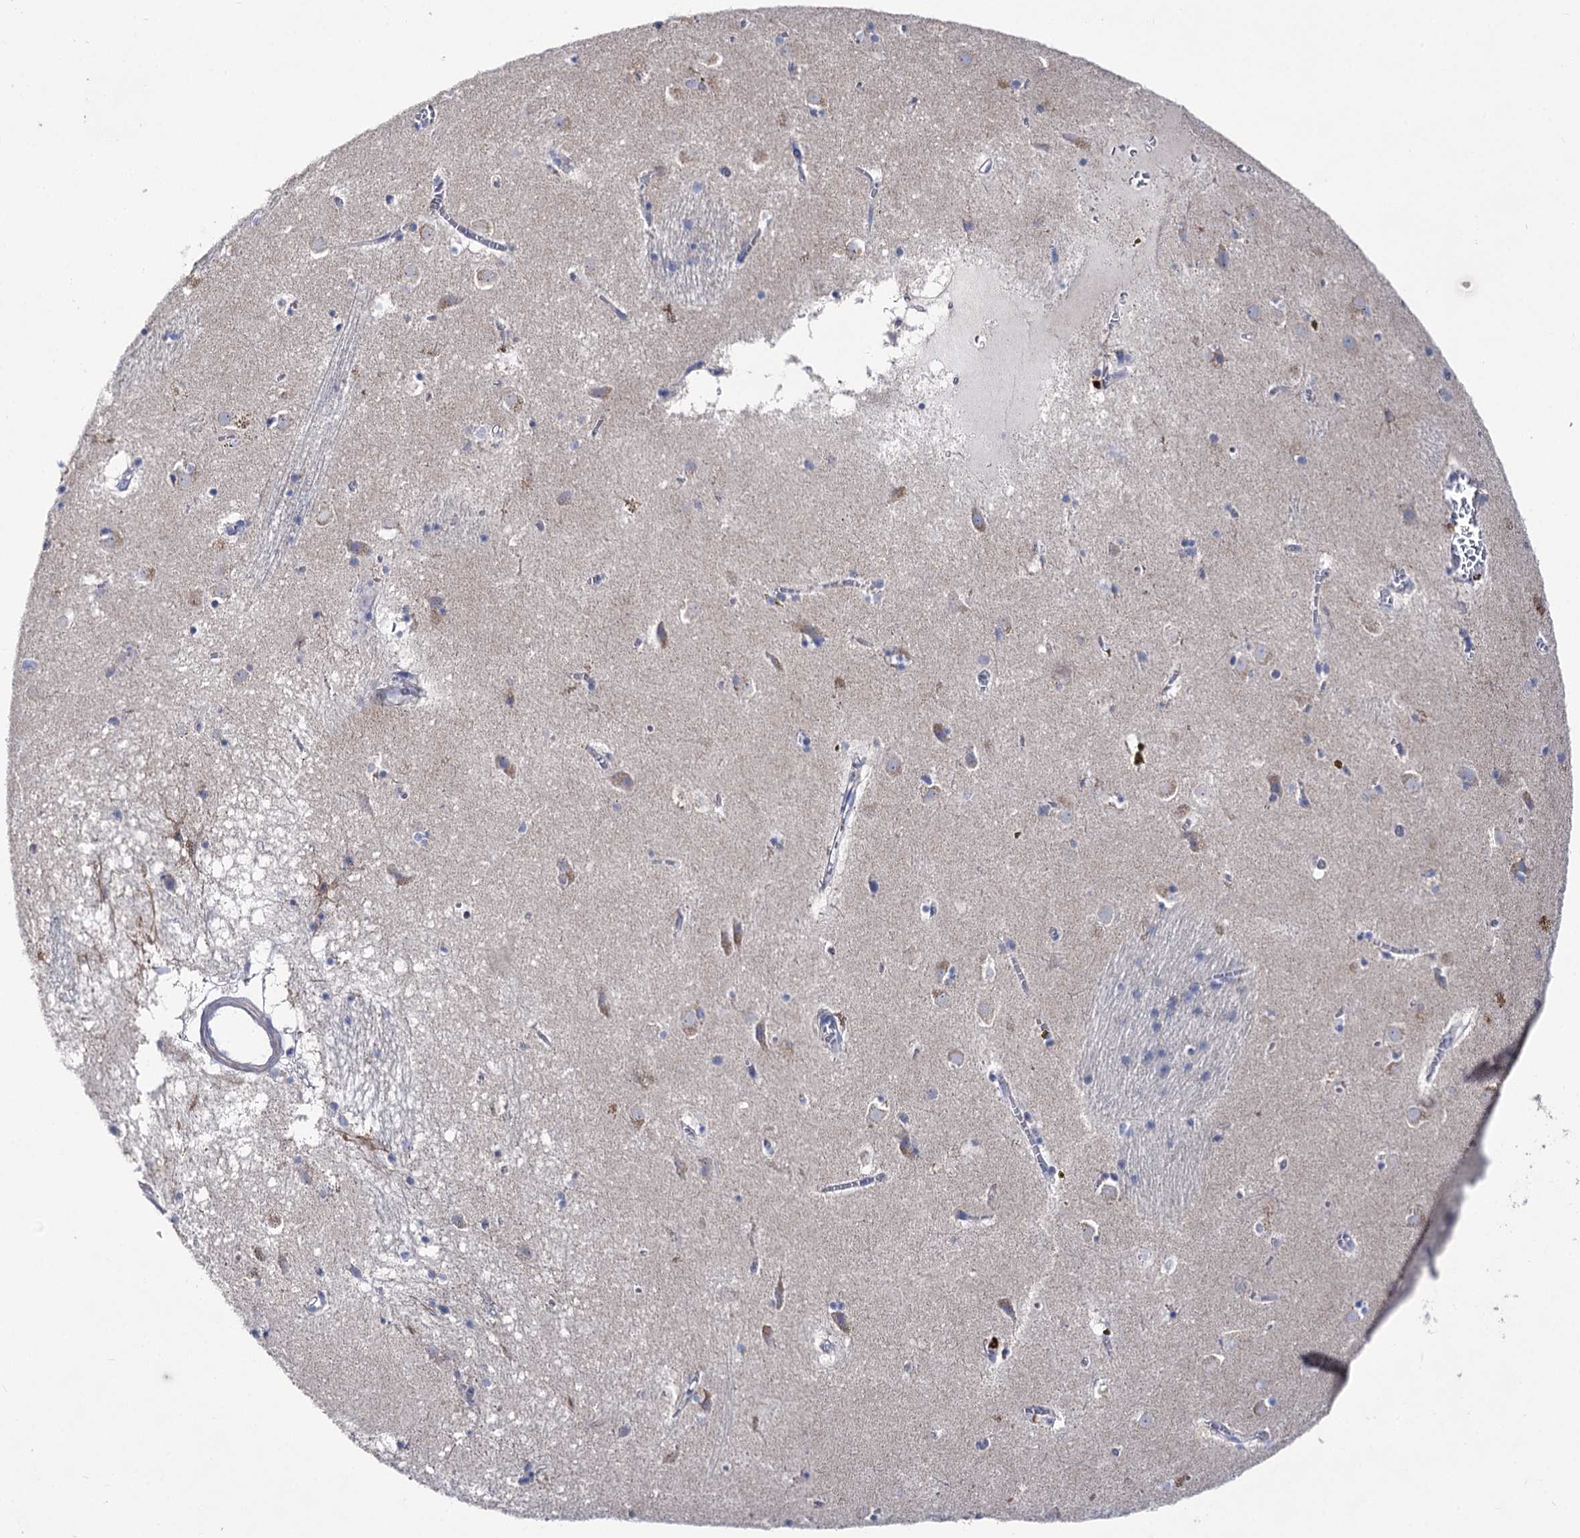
{"staining": {"intensity": "negative", "quantity": "none", "location": "none"}, "tissue": "caudate", "cell_type": "Glial cells", "image_type": "normal", "snomed": [{"axis": "morphology", "description": "Normal tissue, NOS"}, {"axis": "topography", "description": "Lateral ventricle wall"}], "caption": "Image shows no significant protein expression in glial cells of unremarkable caudate. The staining is performed using DAB (3,3'-diaminobenzidine) brown chromogen with nuclei counter-stained in using hematoxylin.", "gene": "NRAP", "patient": {"sex": "male", "age": 70}}